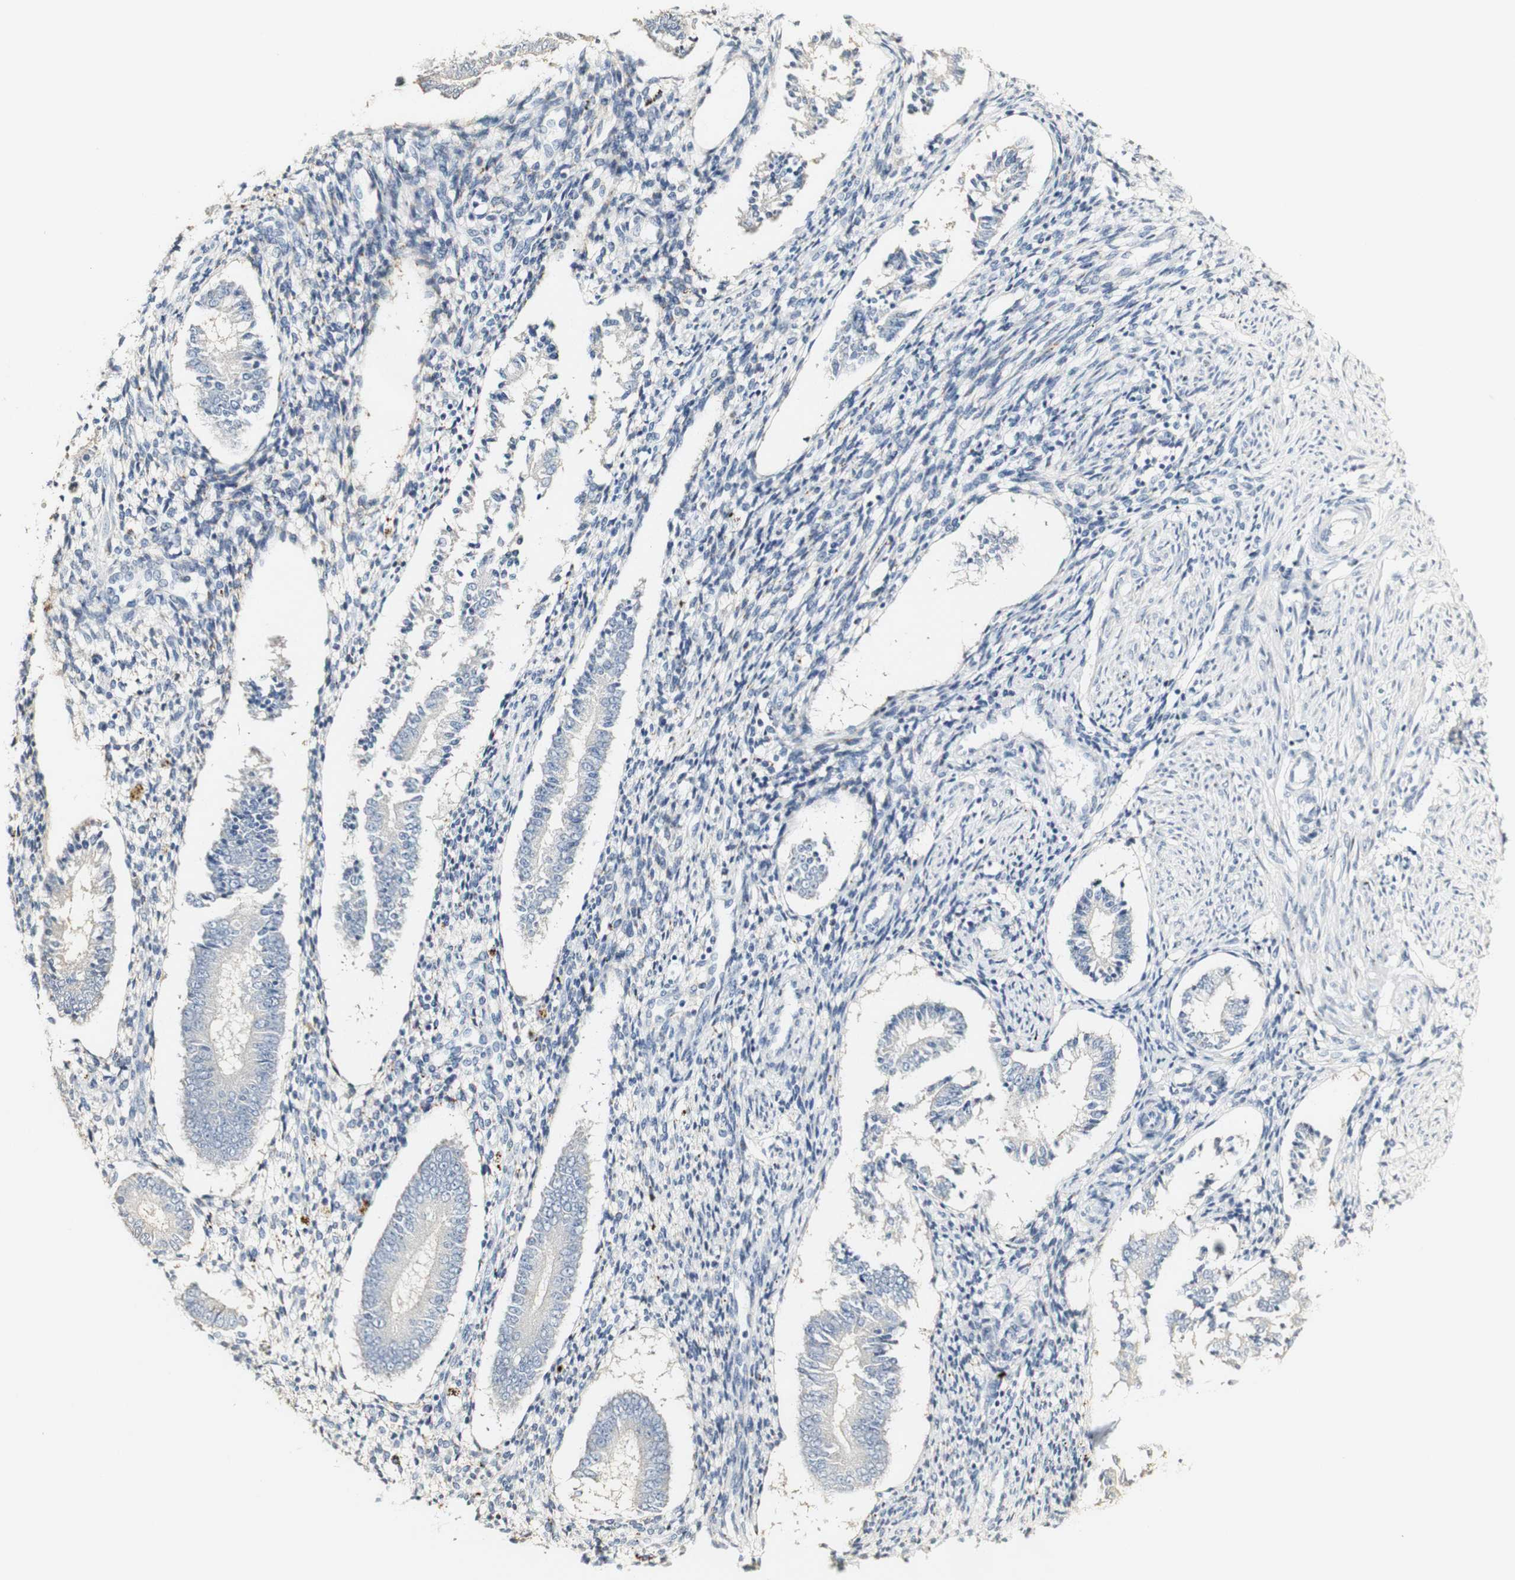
{"staining": {"intensity": "negative", "quantity": "none", "location": "none"}, "tissue": "endometrium", "cell_type": "Cells in endometrial stroma", "image_type": "normal", "snomed": [{"axis": "morphology", "description": "Normal tissue, NOS"}, {"axis": "topography", "description": "Endometrium"}], "caption": "IHC image of normal endometrium: human endometrium stained with DAB shows no significant protein staining in cells in endometrial stroma.", "gene": "FMO3", "patient": {"sex": "female", "age": 42}}